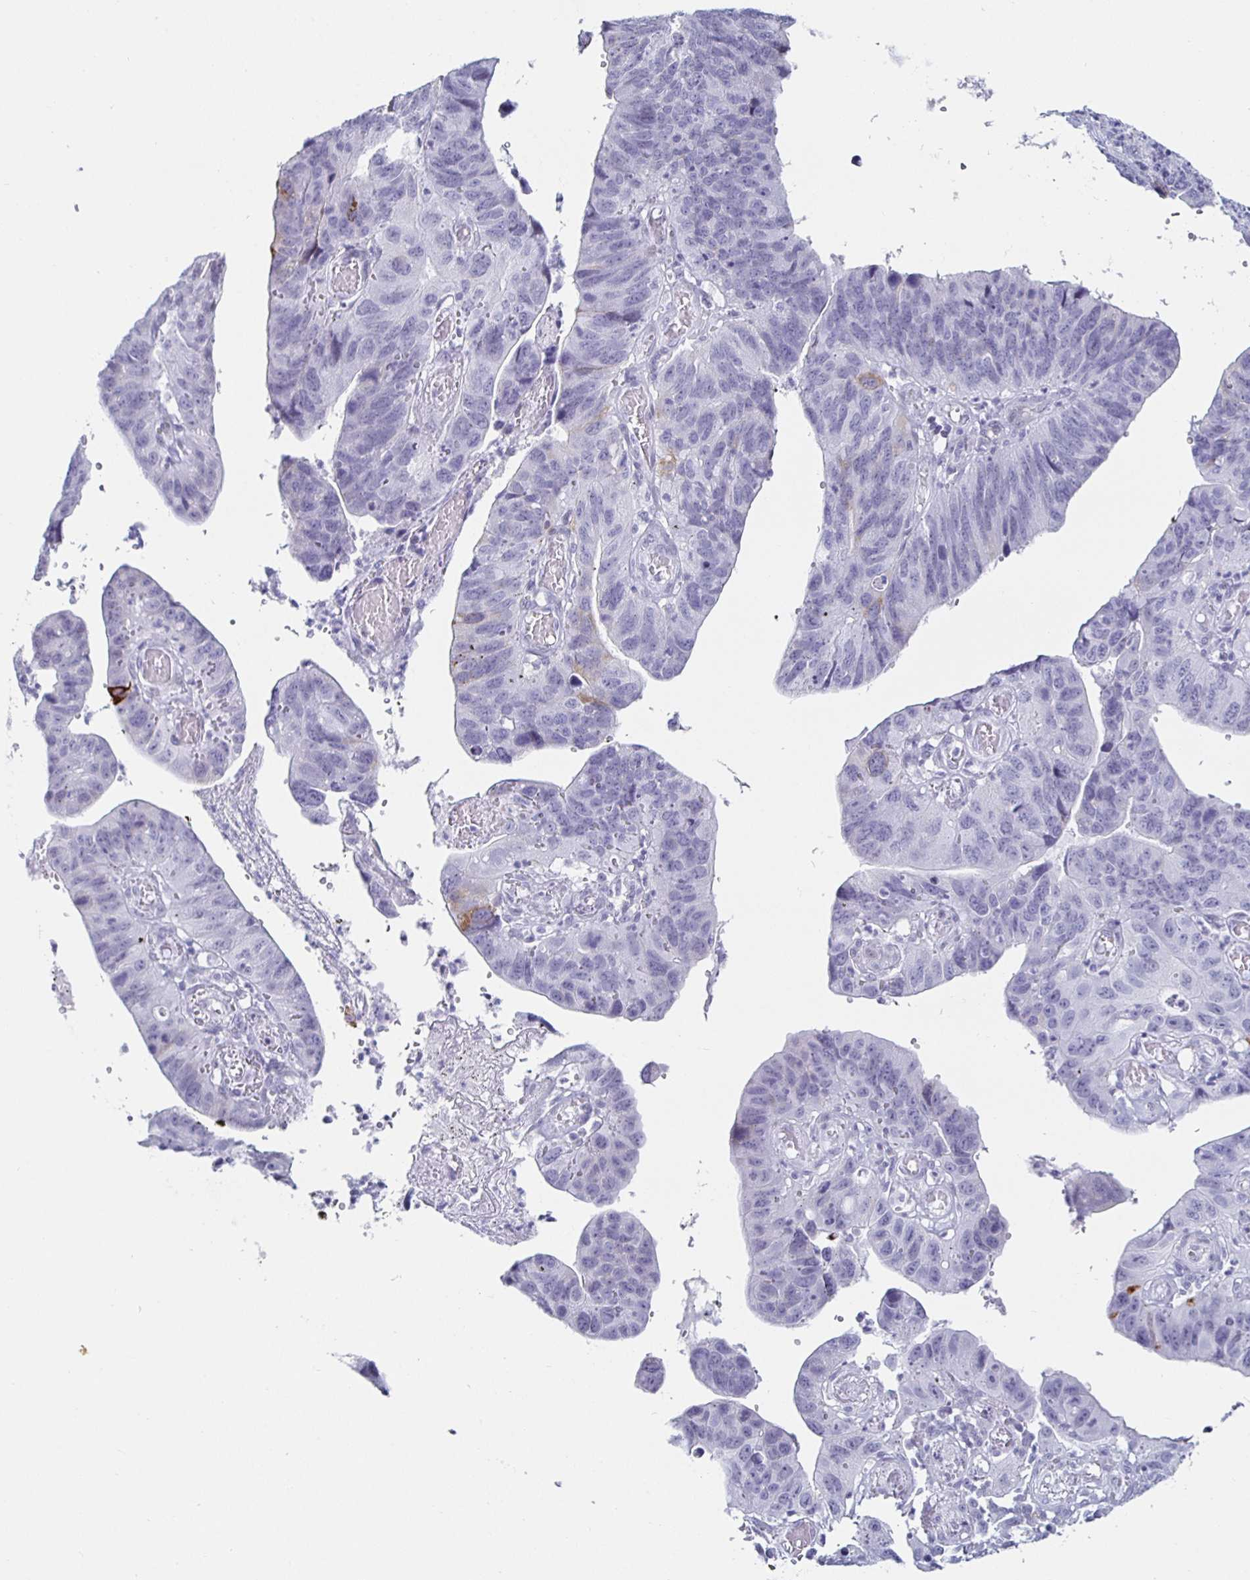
{"staining": {"intensity": "moderate", "quantity": "<25%", "location": "cytoplasmic/membranous"}, "tissue": "stomach cancer", "cell_type": "Tumor cells", "image_type": "cancer", "snomed": [{"axis": "morphology", "description": "Adenocarcinoma, NOS"}, {"axis": "topography", "description": "Stomach"}], "caption": "High-magnification brightfield microscopy of adenocarcinoma (stomach) stained with DAB (brown) and counterstained with hematoxylin (blue). tumor cells exhibit moderate cytoplasmic/membranous staining is seen in about<25% of cells. (DAB = brown stain, brightfield microscopy at high magnification).", "gene": "KRT4", "patient": {"sex": "male", "age": 59}}